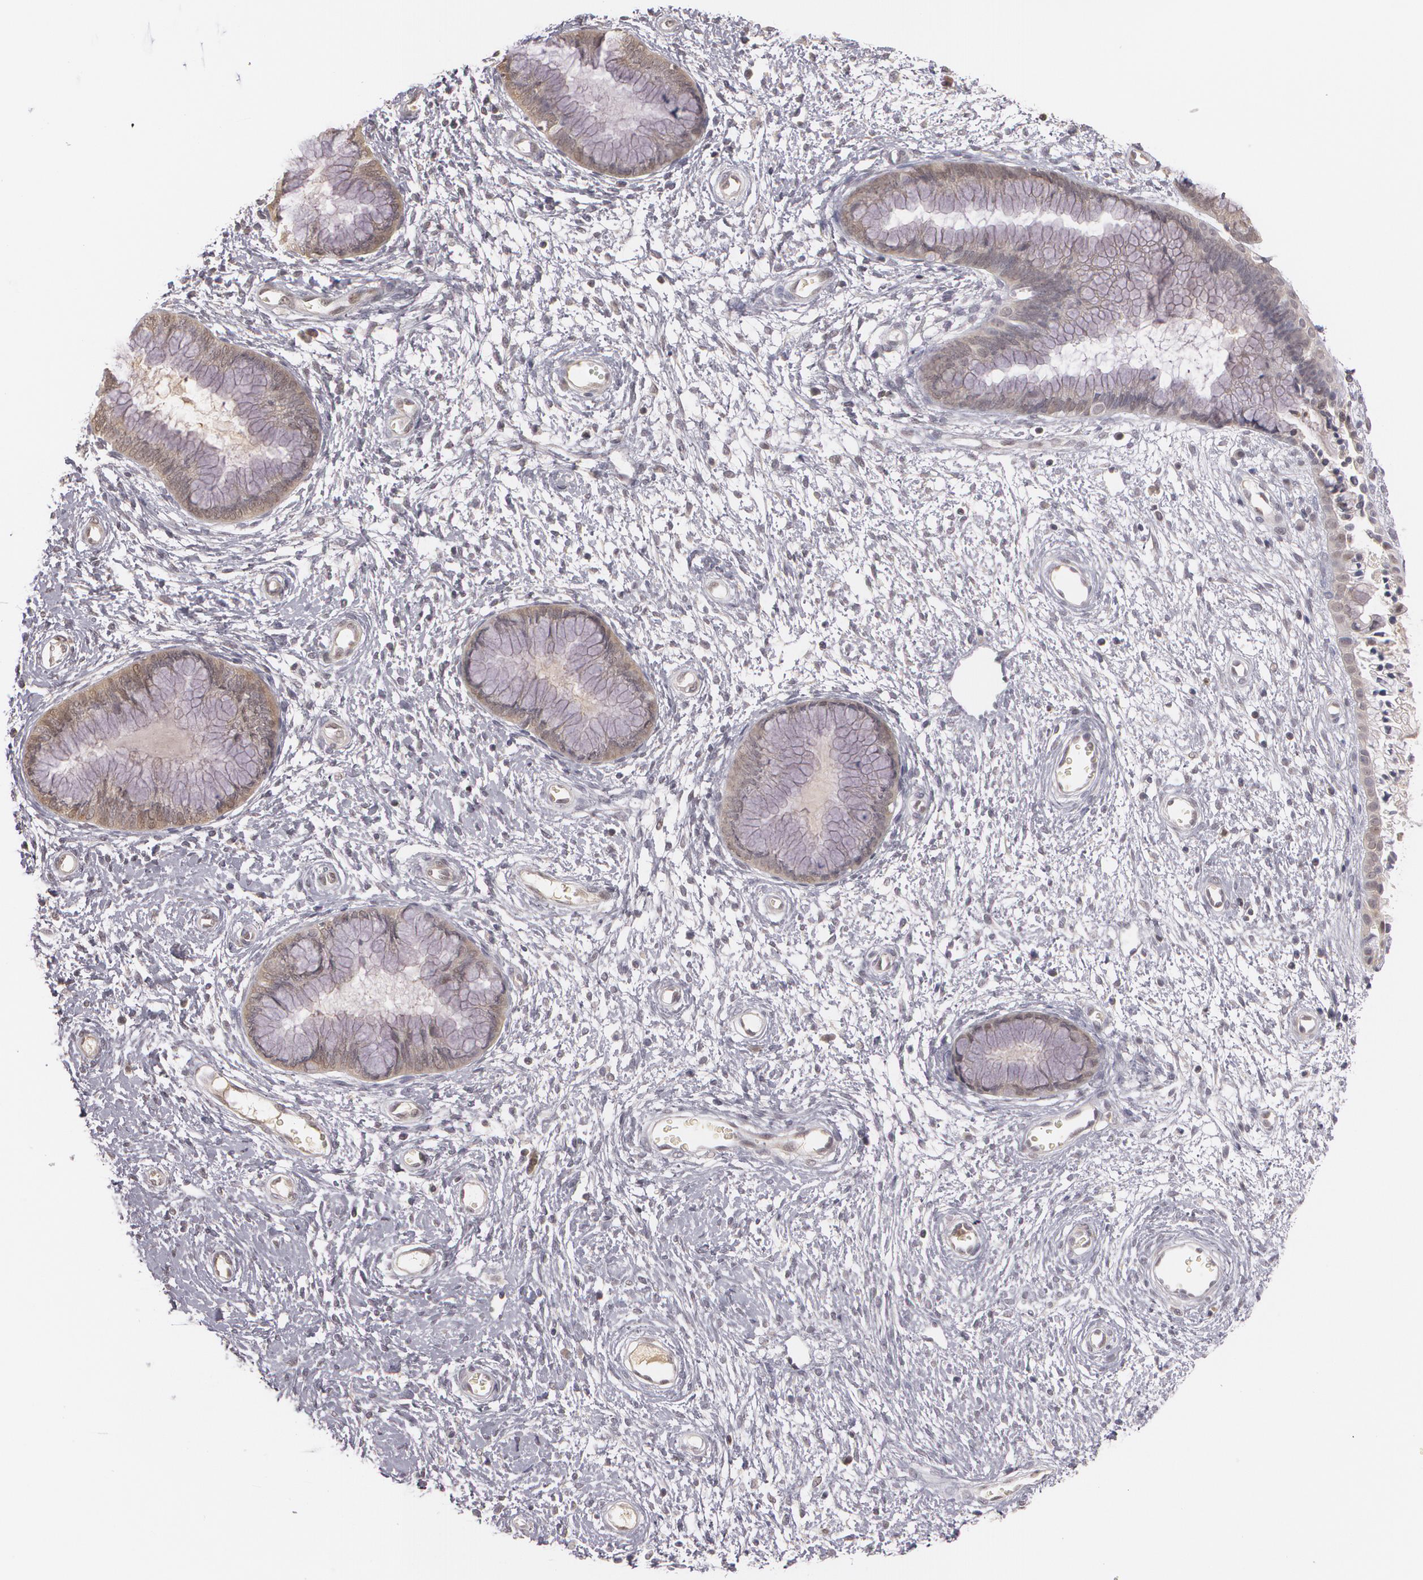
{"staining": {"intensity": "moderate", "quantity": ">75%", "location": "cytoplasmic/membranous"}, "tissue": "cervix", "cell_type": "Glandular cells", "image_type": "normal", "snomed": [{"axis": "morphology", "description": "Normal tissue, NOS"}, {"axis": "topography", "description": "Cervix"}], "caption": "Immunohistochemical staining of benign human cervix shows moderate cytoplasmic/membranous protein positivity in approximately >75% of glandular cells. (DAB (3,3'-diaminobenzidine) = brown stain, brightfield microscopy at high magnification).", "gene": "LRG1", "patient": {"sex": "female", "age": 55}}